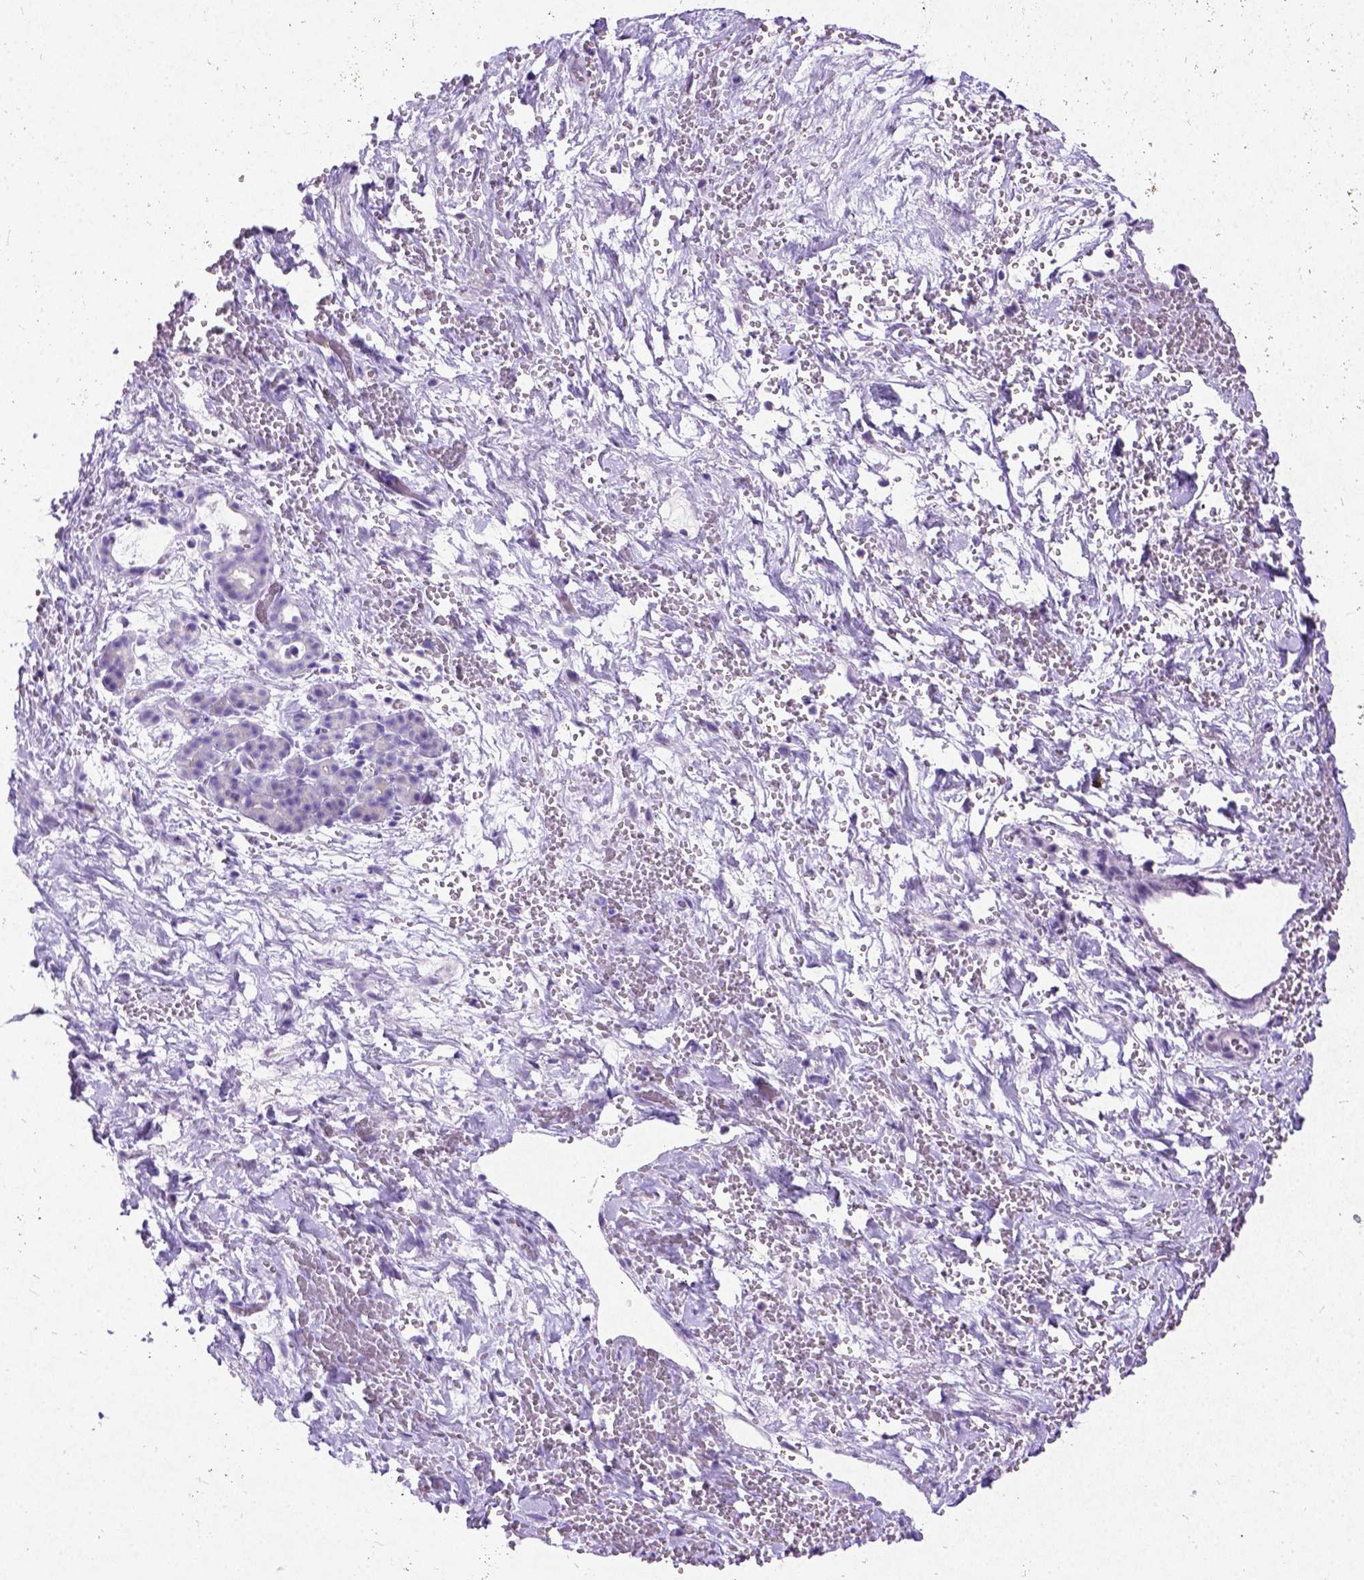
{"staining": {"intensity": "weak", "quantity": ">75%", "location": "cytoplasmic/membranous"}, "tissue": "pancreatic cancer", "cell_type": "Tumor cells", "image_type": "cancer", "snomed": [{"axis": "morphology", "description": "Adenocarcinoma, NOS"}, {"axis": "topography", "description": "Pancreas"}], "caption": "Immunohistochemical staining of human adenocarcinoma (pancreatic) reveals weak cytoplasmic/membranous protein staining in about >75% of tumor cells.", "gene": "NEUROD4", "patient": {"sex": "male", "age": 44}}